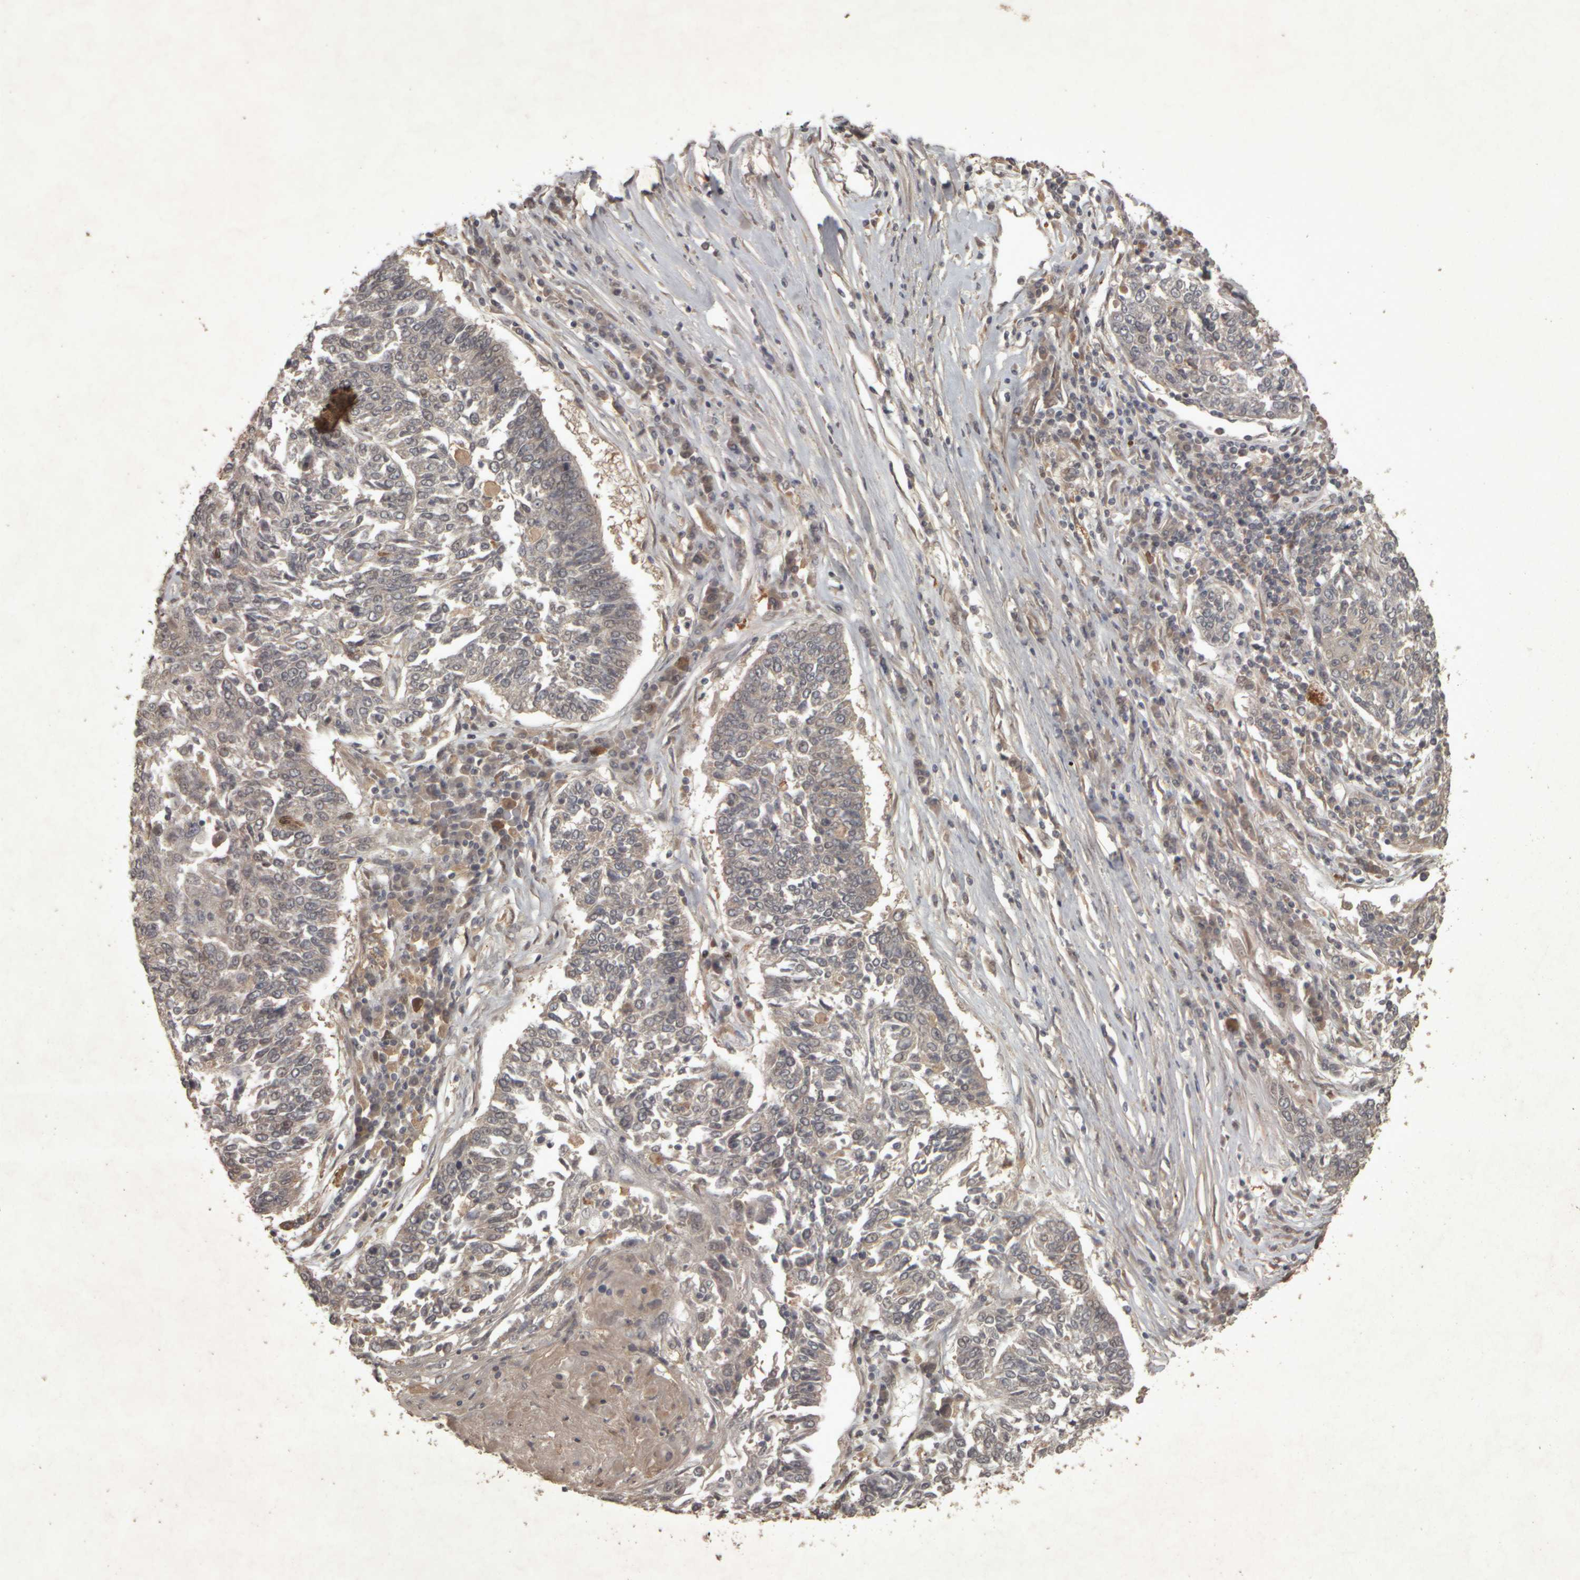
{"staining": {"intensity": "negative", "quantity": "none", "location": "none"}, "tissue": "lung cancer", "cell_type": "Tumor cells", "image_type": "cancer", "snomed": [{"axis": "morphology", "description": "Normal tissue, NOS"}, {"axis": "morphology", "description": "Squamous cell carcinoma, NOS"}, {"axis": "topography", "description": "Cartilage tissue"}, {"axis": "topography", "description": "Bronchus"}, {"axis": "topography", "description": "Lung"}], "caption": "Tumor cells are negative for brown protein staining in squamous cell carcinoma (lung).", "gene": "ACO1", "patient": {"sex": "female", "age": 49}}